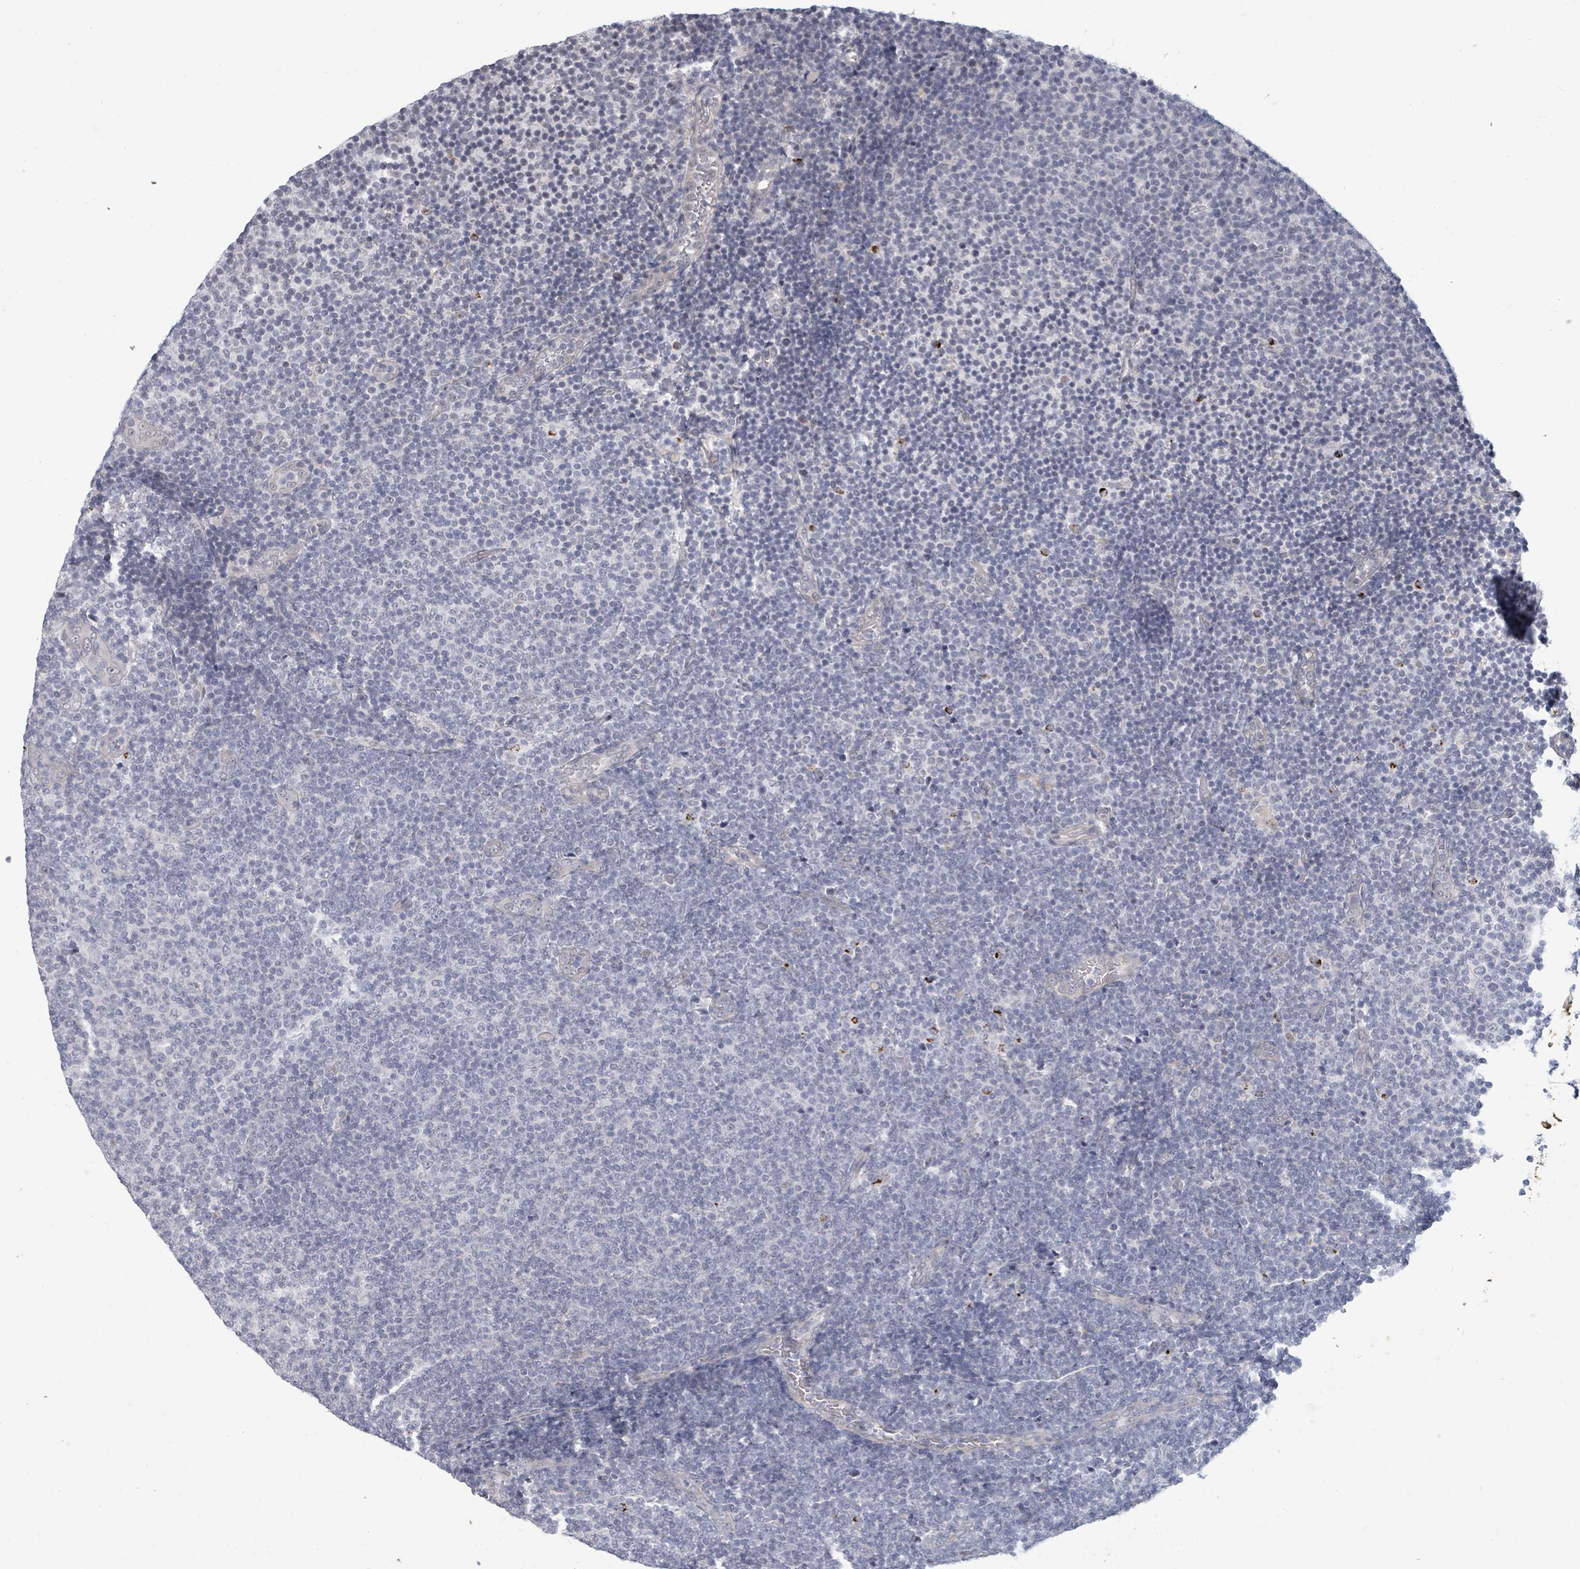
{"staining": {"intensity": "negative", "quantity": "none", "location": "none"}, "tissue": "lymphoma", "cell_type": "Tumor cells", "image_type": "cancer", "snomed": [{"axis": "morphology", "description": "Malignant lymphoma, non-Hodgkin's type, Low grade"}, {"axis": "topography", "description": "Lymph node"}], "caption": "This is an immunohistochemistry micrograph of human lymphoma. There is no expression in tumor cells.", "gene": "ASB12", "patient": {"sex": "male", "age": 66}}